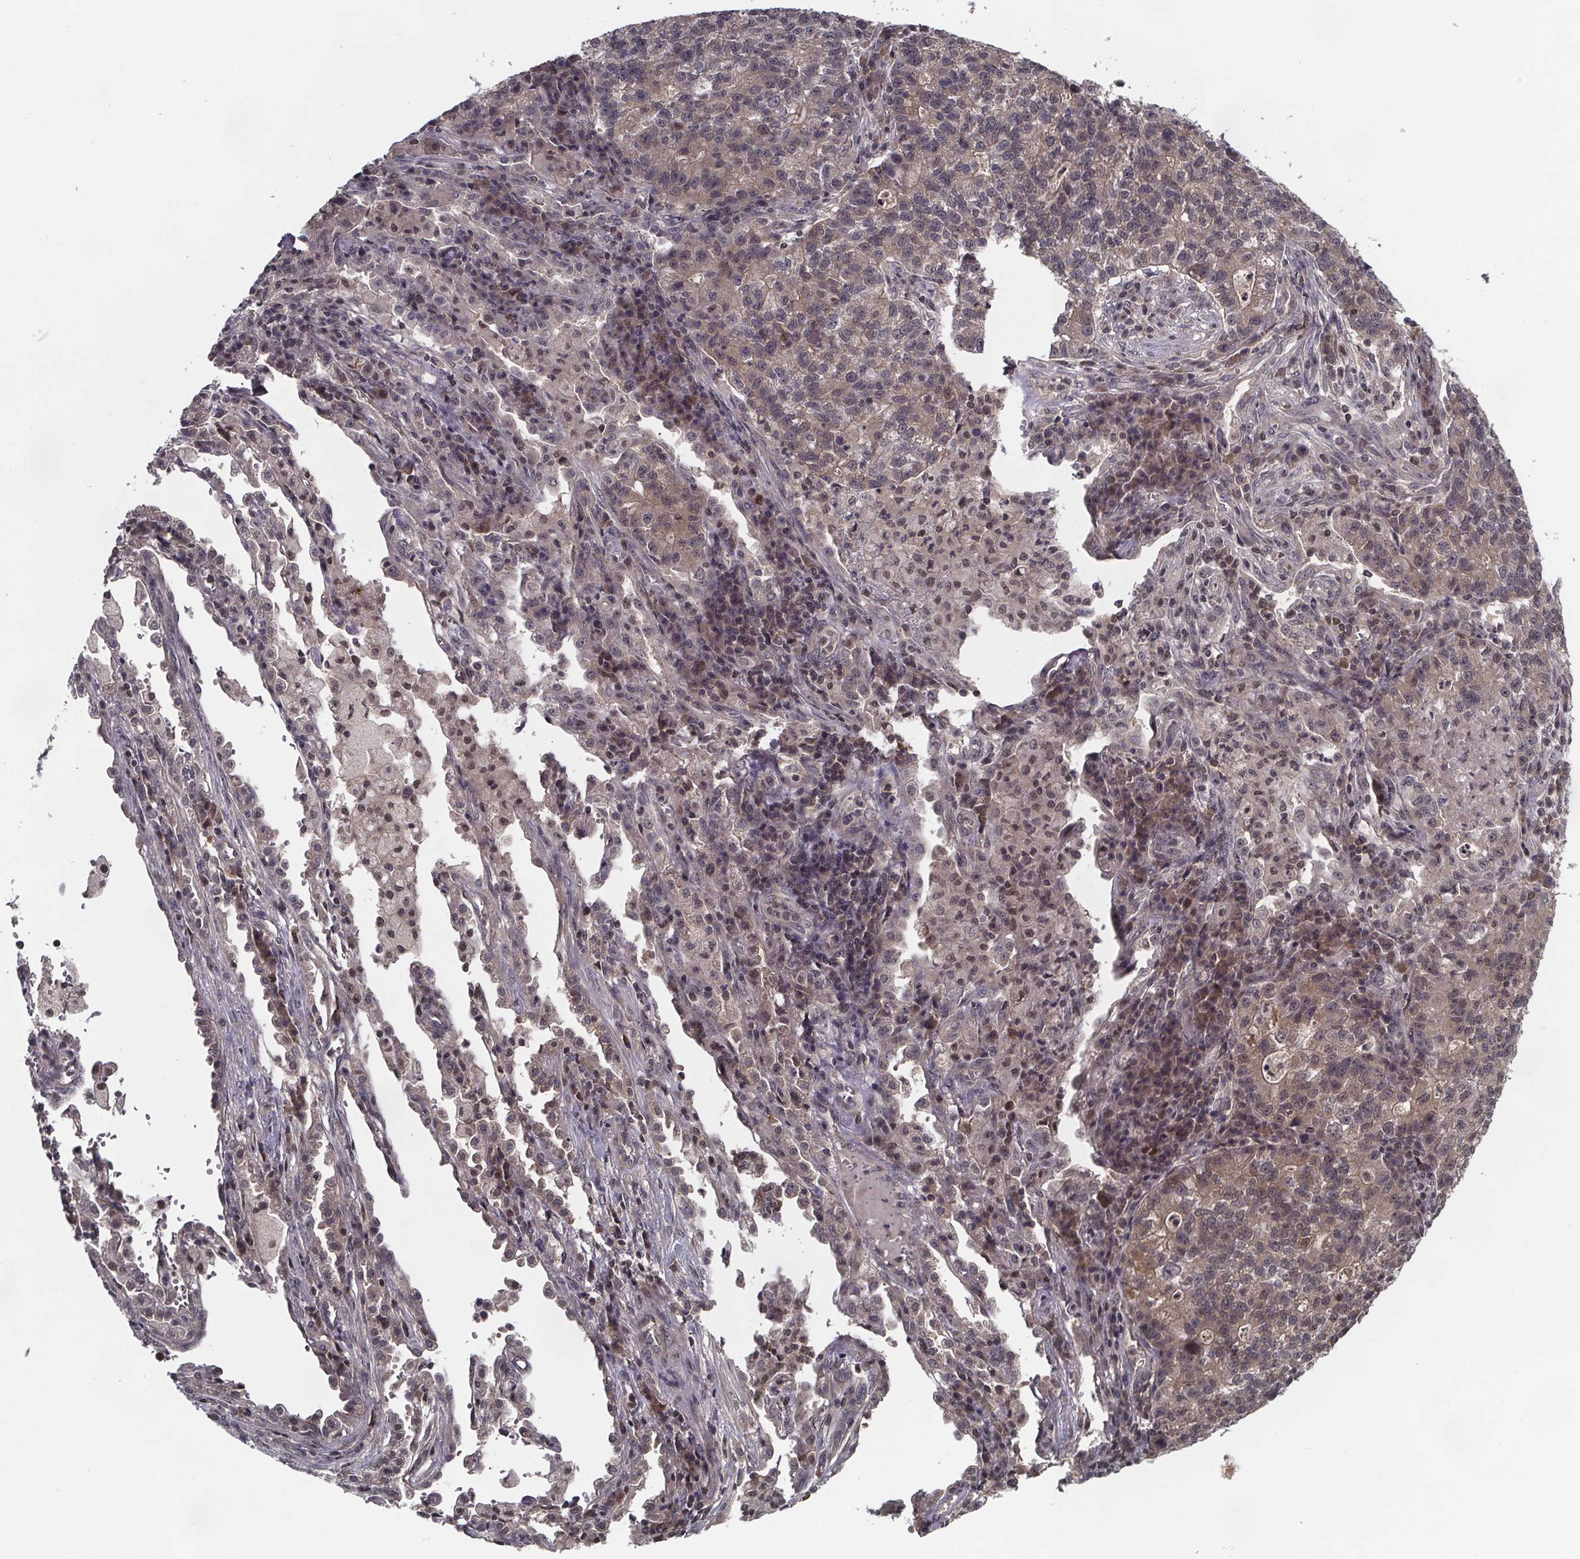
{"staining": {"intensity": "weak", "quantity": "25%-75%", "location": "cytoplasmic/membranous"}, "tissue": "lung cancer", "cell_type": "Tumor cells", "image_type": "cancer", "snomed": [{"axis": "morphology", "description": "Adenocarcinoma, NOS"}, {"axis": "topography", "description": "Lung"}], "caption": "Immunohistochemistry (DAB (3,3'-diaminobenzidine)) staining of human lung cancer (adenocarcinoma) shows weak cytoplasmic/membranous protein positivity in approximately 25%-75% of tumor cells.", "gene": "FN3KRP", "patient": {"sex": "male", "age": 57}}